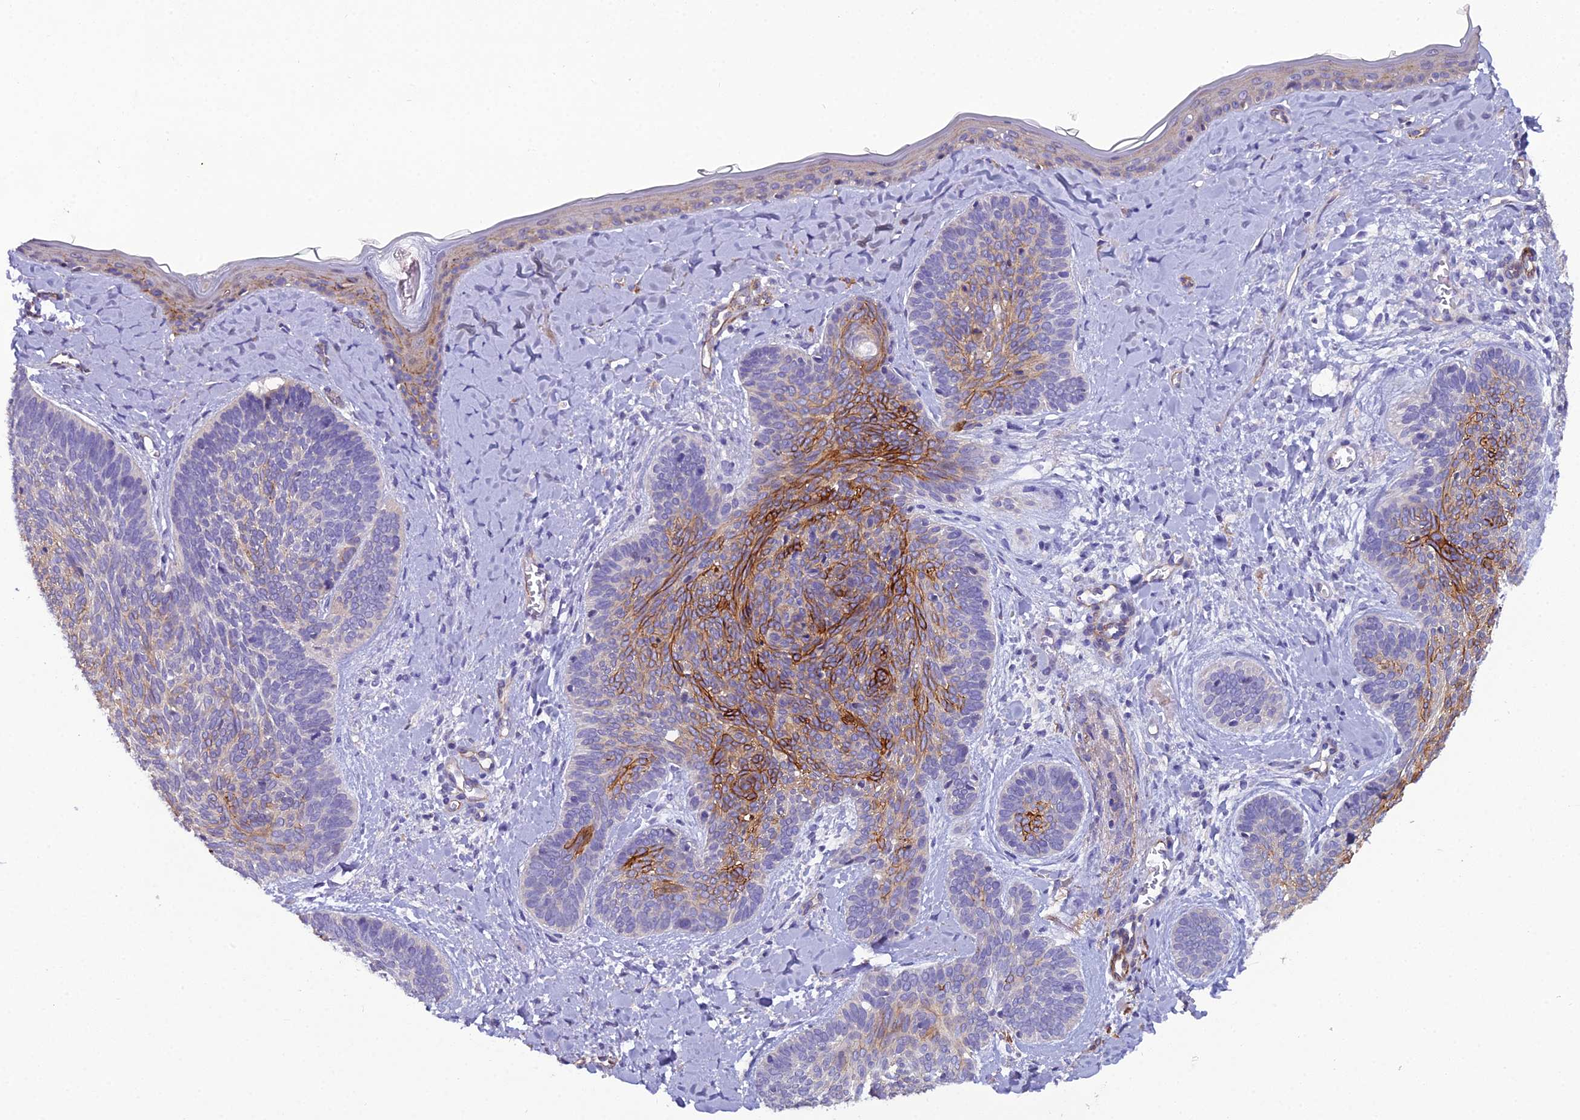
{"staining": {"intensity": "strong", "quantity": "25%-75%", "location": "cytoplasmic/membranous"}, "tissue": "skin cancer", "cell_type": "Tumor cells", "image_type": "cancer", "snomed": [{"axis": "morphology", "description": "Basal cell carcinoma"}, {"axis": "topography", "description": "Skin"}], "caption": "This micrograph shows skin basal cell carcinoma stained with immunohistochemistry to label a protein in brown. The cytoplasmic/membranous of tumor cells show strong positivity for the protein. Nuclei are counter-stained blue.", "gene": "CFAP47", "patient": {"sex": "female", "age": 81}}